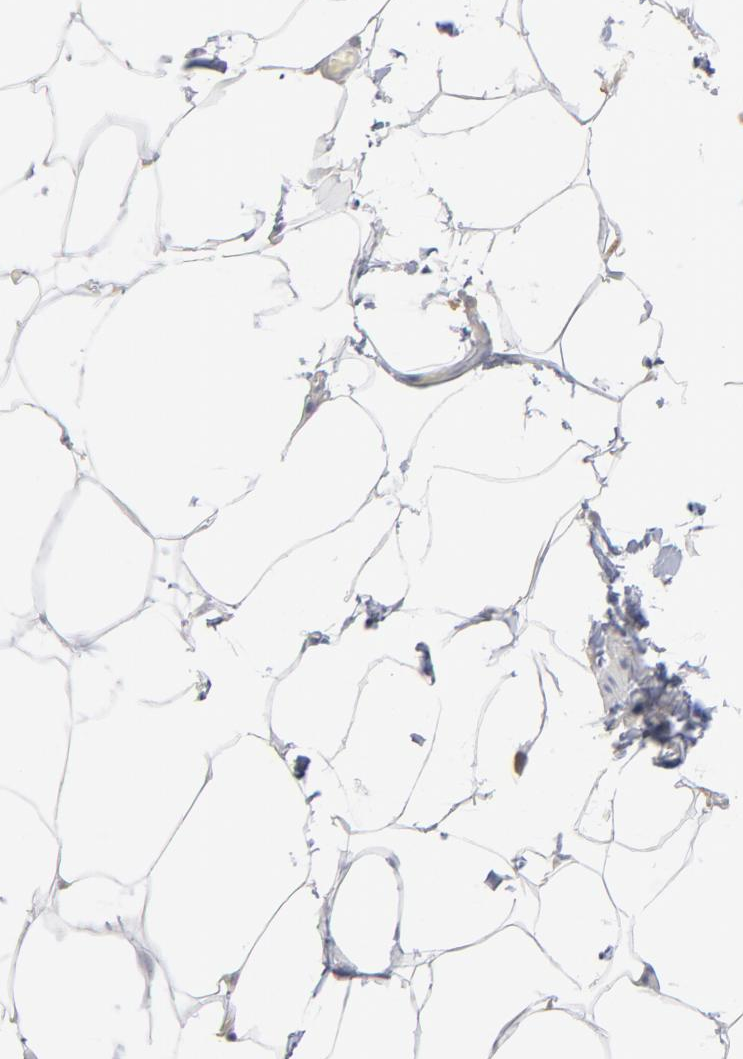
{"staining": {"intensity": "negative", "quantity": "none", "location": "none"}, "tissue": "adipose tissue", "cell_type": "Adipocytes", "image_type": "normal", "snomed": [{"axis": "morphology", "description": "Normal tissue, NOS"}, {"axis": "topography", "description": "Vascular tissue"}], "caption": "This is an IHC histopathology image of benign human adipose tissue. There is no positivity in adipocytes.", "gene": "PPFIBP2", "patient": {"sex": "male", "age": 41}}